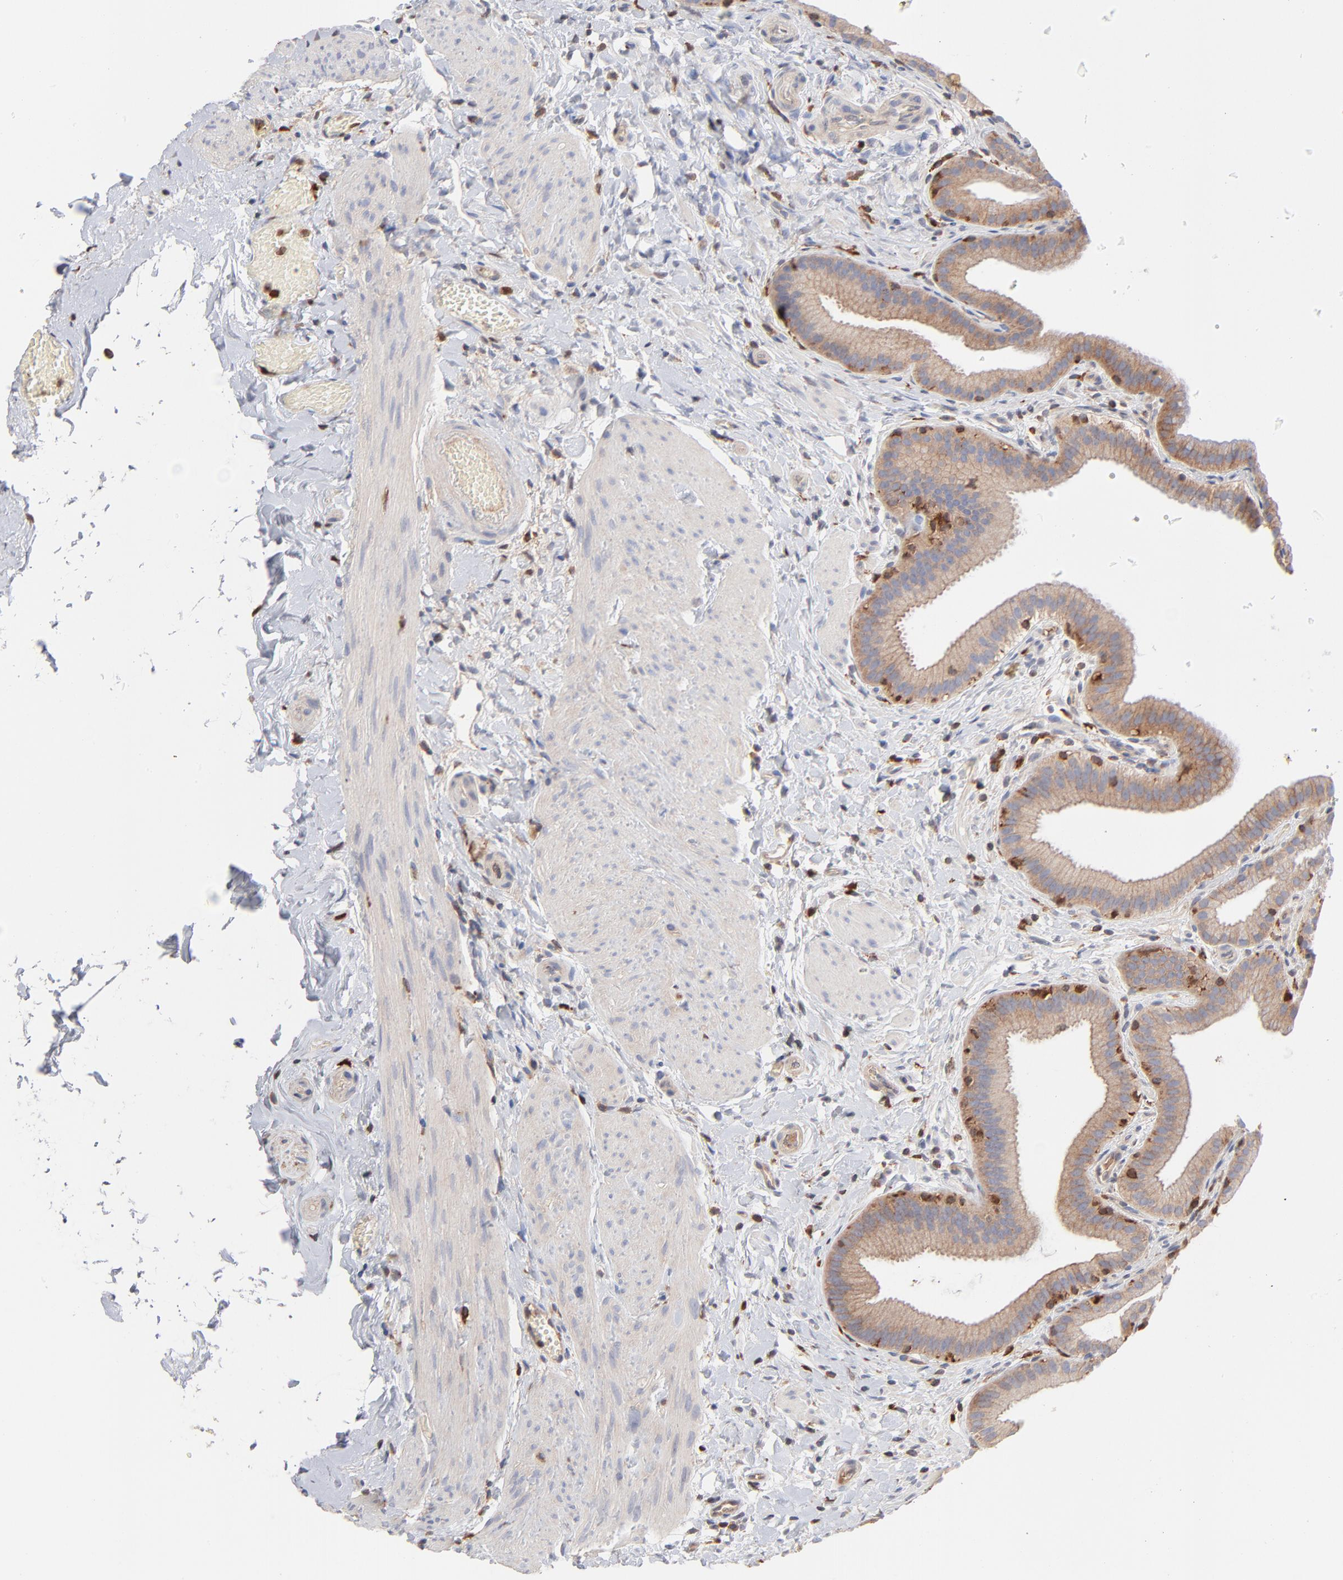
{"staining": {"intensity": "negative", "quantity": "none", "location": "none"}, "tissue": "gallbladder", "cell_type": "Glandular cells", "image_type": "normal", "snomed": [{"axis": "morphology", "description": "Normal tissue, NOS"}, {"axis": "topography", "description": "Gallbladder"}], "caption": "IHC photomicrograph of normal gallbladder: gallbladder stained with DAB shows no significant protein expression in glandular cells.", "gene": "ARHGEF6", "patient": {"sex": "female", "age": 63}}